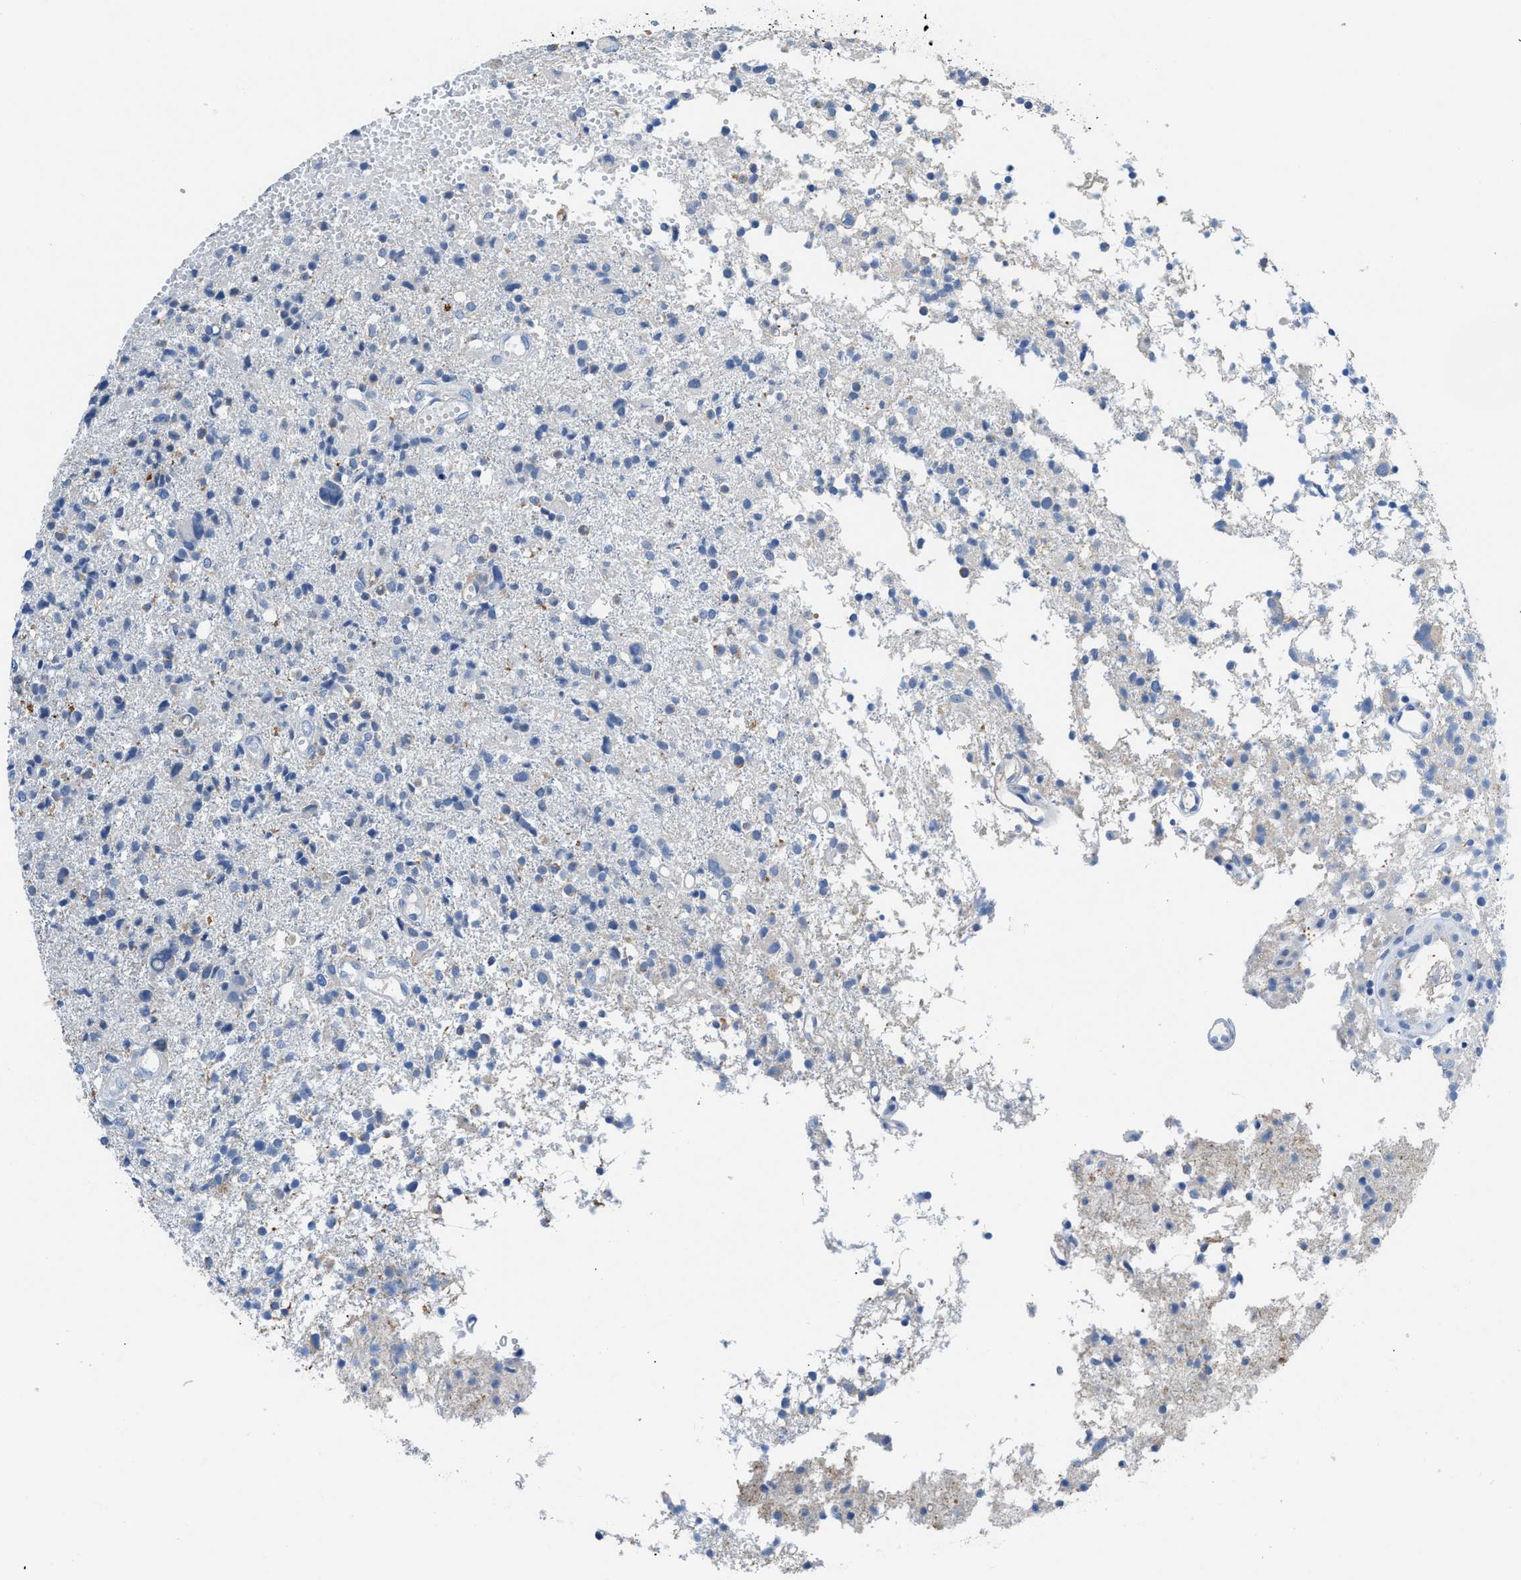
{"staining": {"intensity": "negative", "quantity": "none", "location": "none"}, "tissue": "glioma", "cell_type": "Tumor cells", "image_type": "cancer", "snomed": [{"axis": "morphology", "description": "Glioma, malignant, High grade"}, {"axis": "topography", "description": "Brain"}], "caption": "Immunohistochemistry (IHC) micrograph of human malignant high-grade glioma stained for a protein (brown), which reveals no positivity in tumor cells. The staining was performed using DAB to visualize the protein expression in brown, while the nuclei were stained in blue with hematoxylin (Magnification: 20x).", "gene": "SLC10A6", "patient": {"sex": "female", "age": 59}}